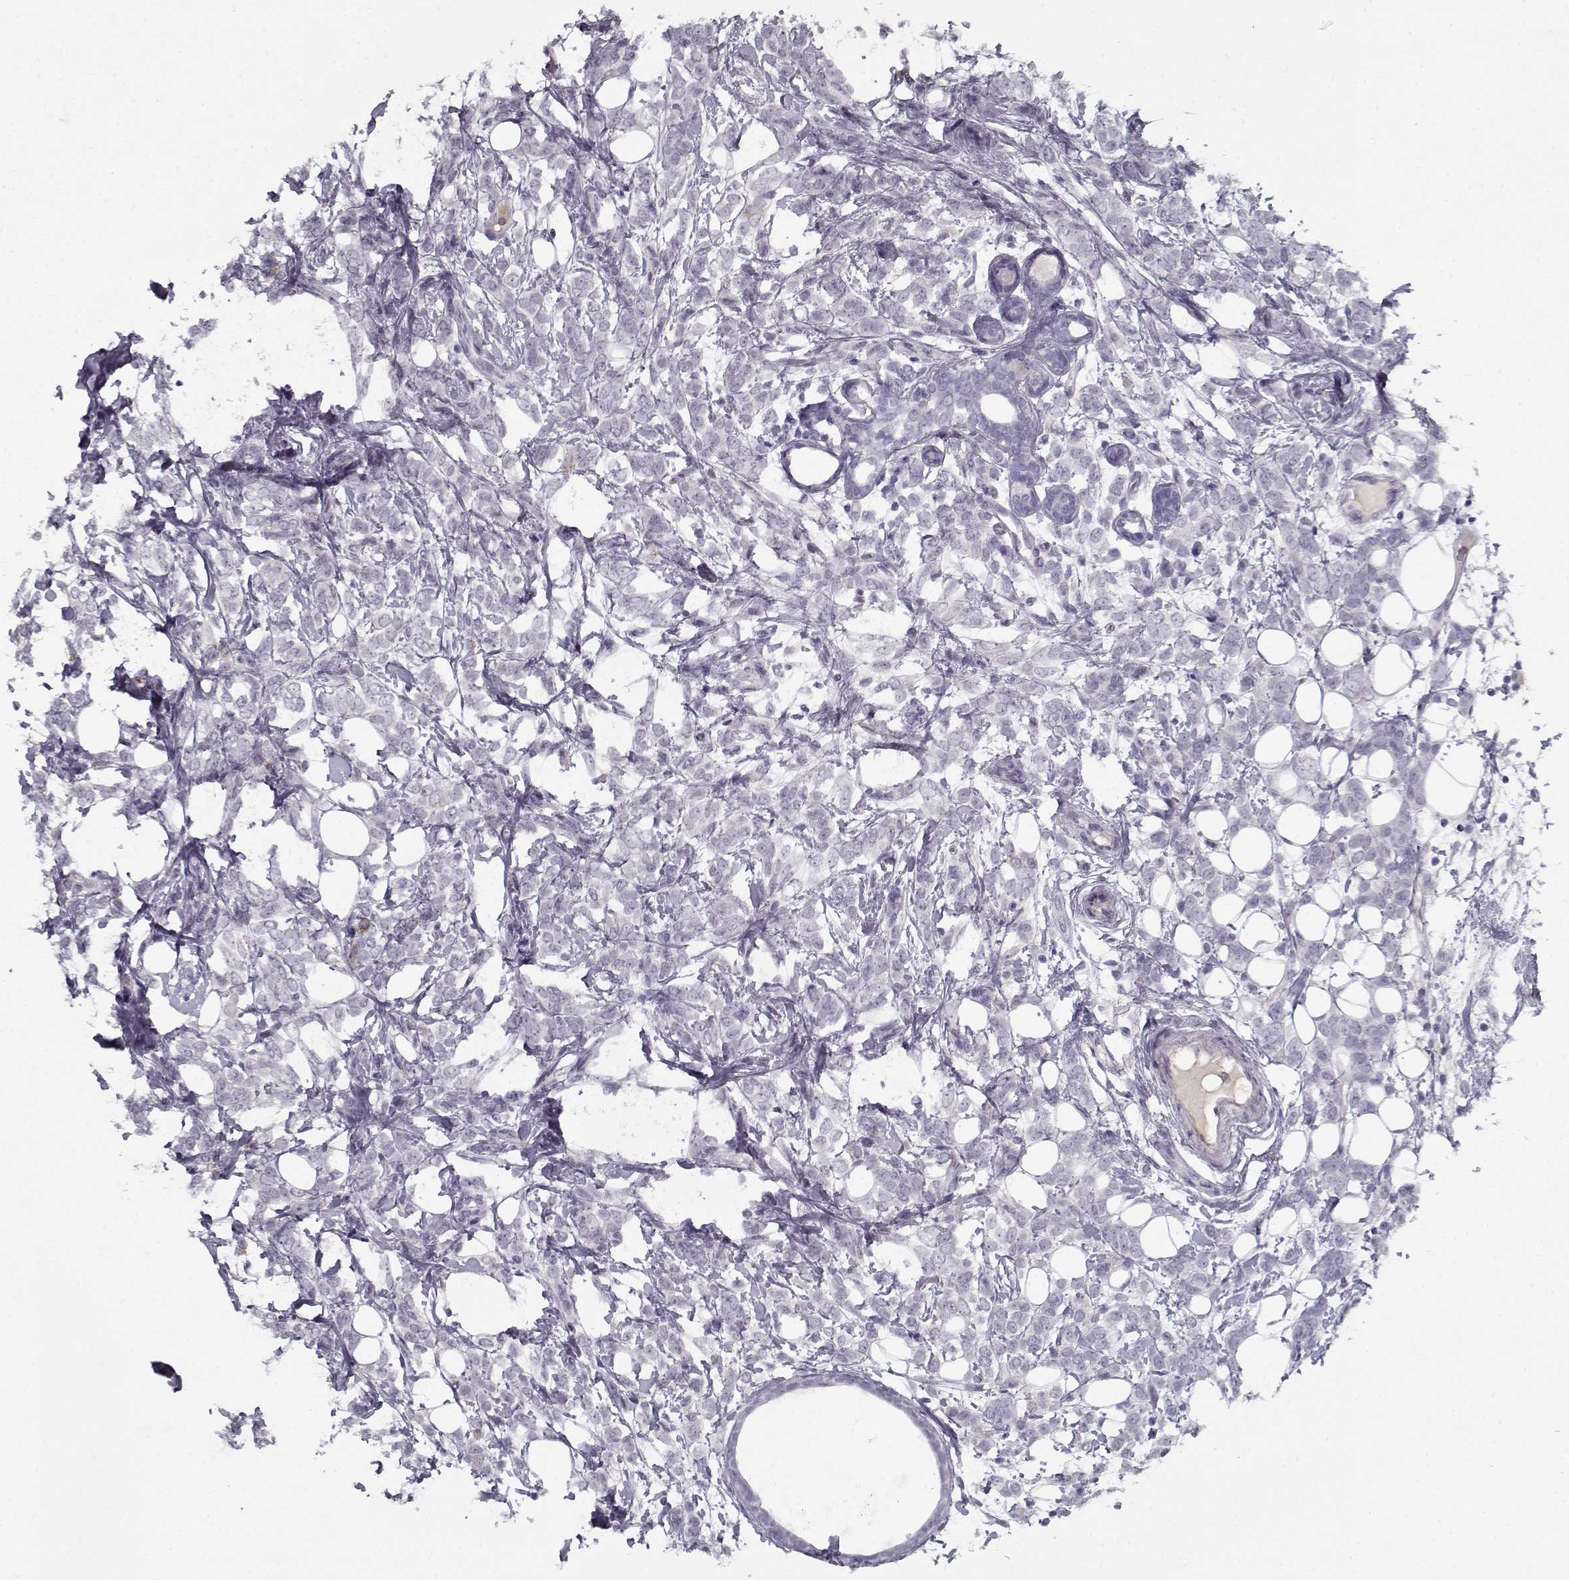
{"staining": {"intensity": "negative", "quantity": "none", "location": "none"}, "tissue": "breast cancer", "cell_type": "Tumor cells", "image_type": "cancer", "snomed": [{"axis": "morphology", "description": "Lobular carcinoma"}, {"axis": "topography", "description": "Breast"}], "caption": "Protein analysis of breast cancer (lobular carcinoma) shows no significant positivity in tumor cells. (DAB (3,3'-diaminobenzidine) IHC visualized using brightfield microscopy, high magnification).", "gene": "SPACA9", "patient": {"sex": "female", "age": 49}}